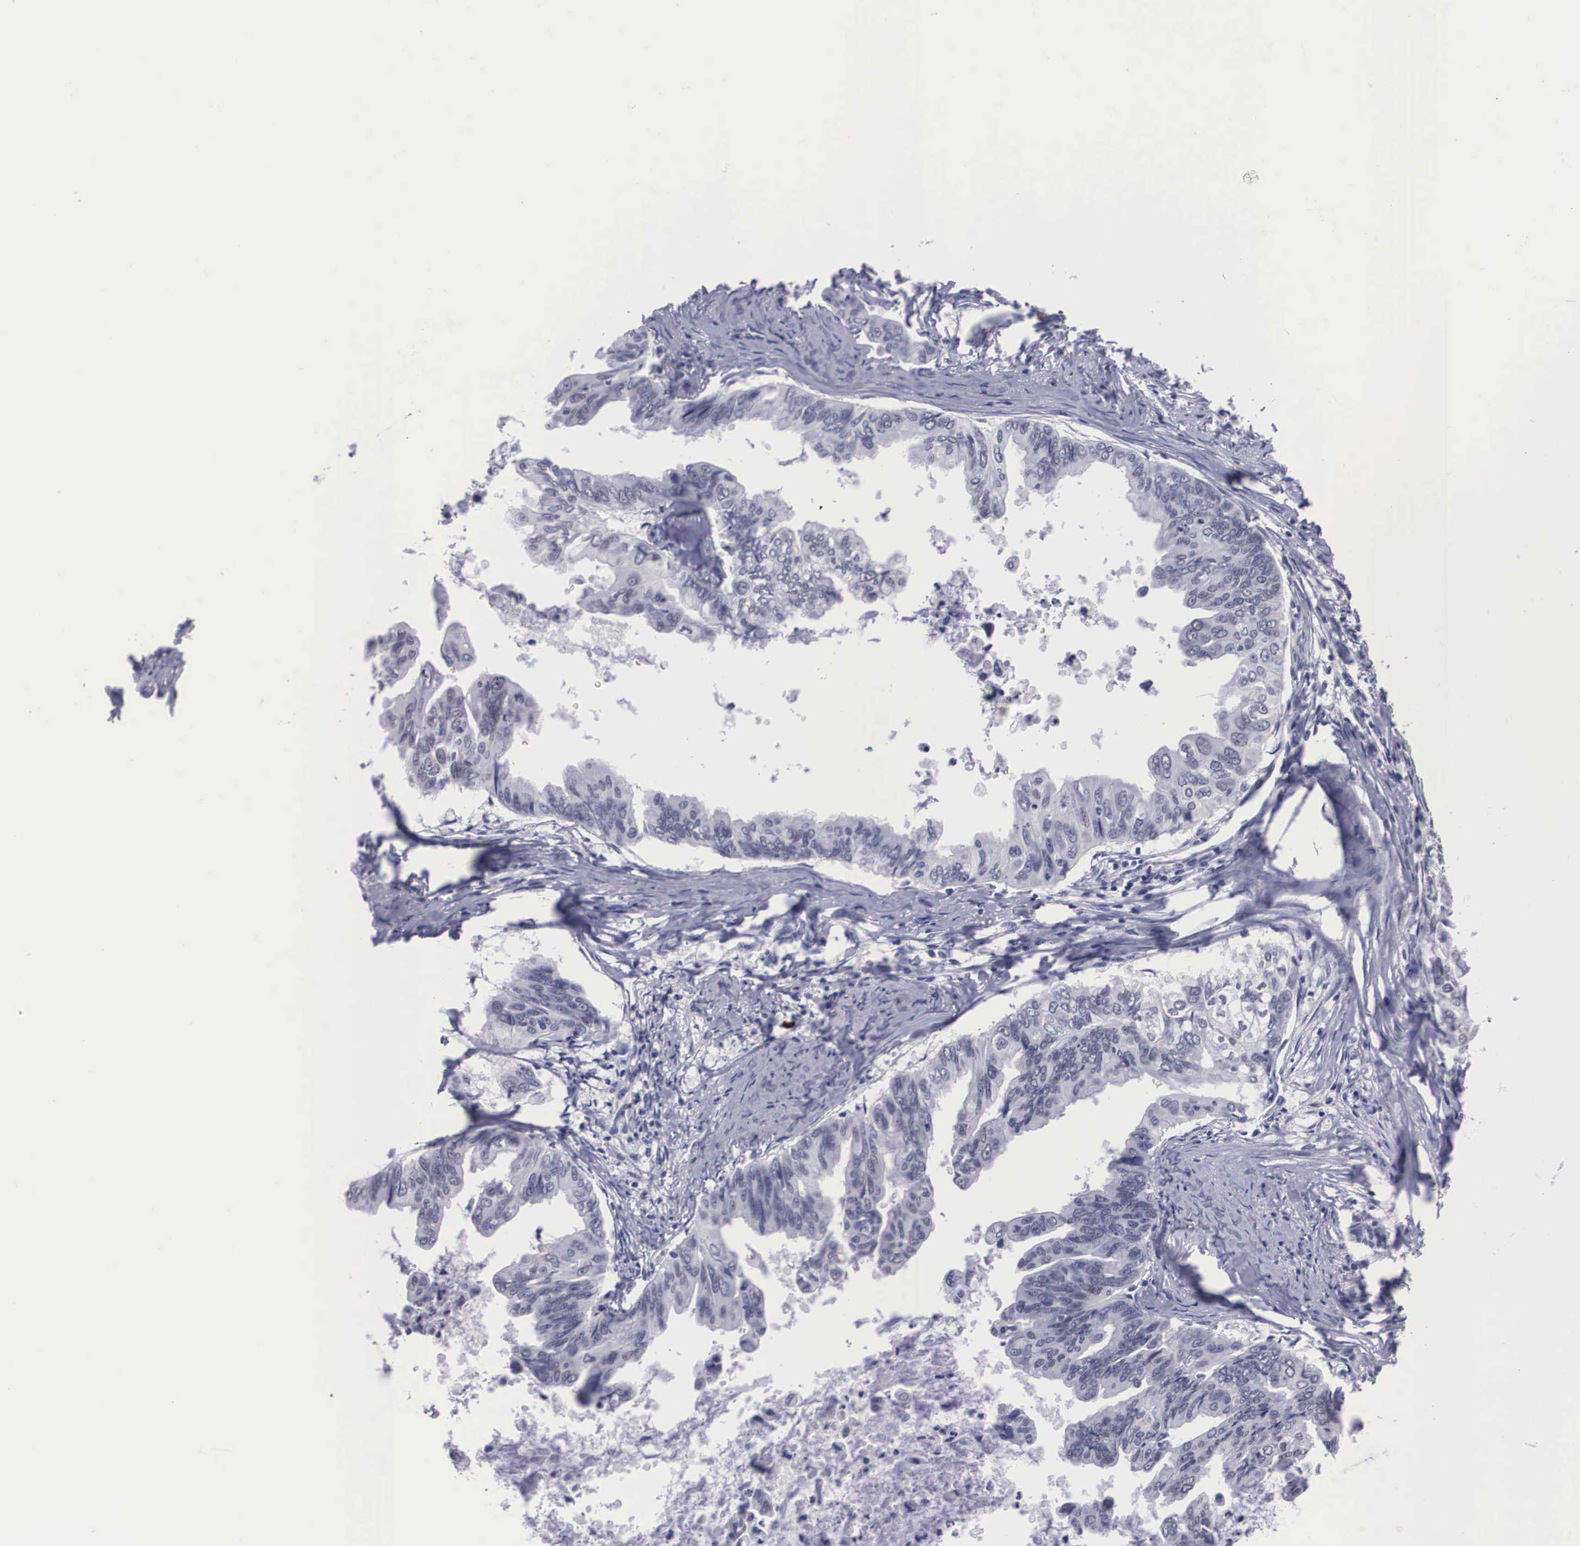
{"staining": {"intensity": "negative", "quantity": "none", "location": "none"}, "tissue": "stomach cancer", "cell_type": "Tumor cells", "image_type": "cancer", "snomed": [{"axis": "morphology", "description": "Adenocarcinoma, NOS"}, {"axis": "topography", "description": "Stomach, upper"}], "caption": "A micrograph of stomach cancer stained for a protein displays no brown staining in tumor cells.", "gene": "C22orf31", "patient": {"sex": "male", "age": 80}}